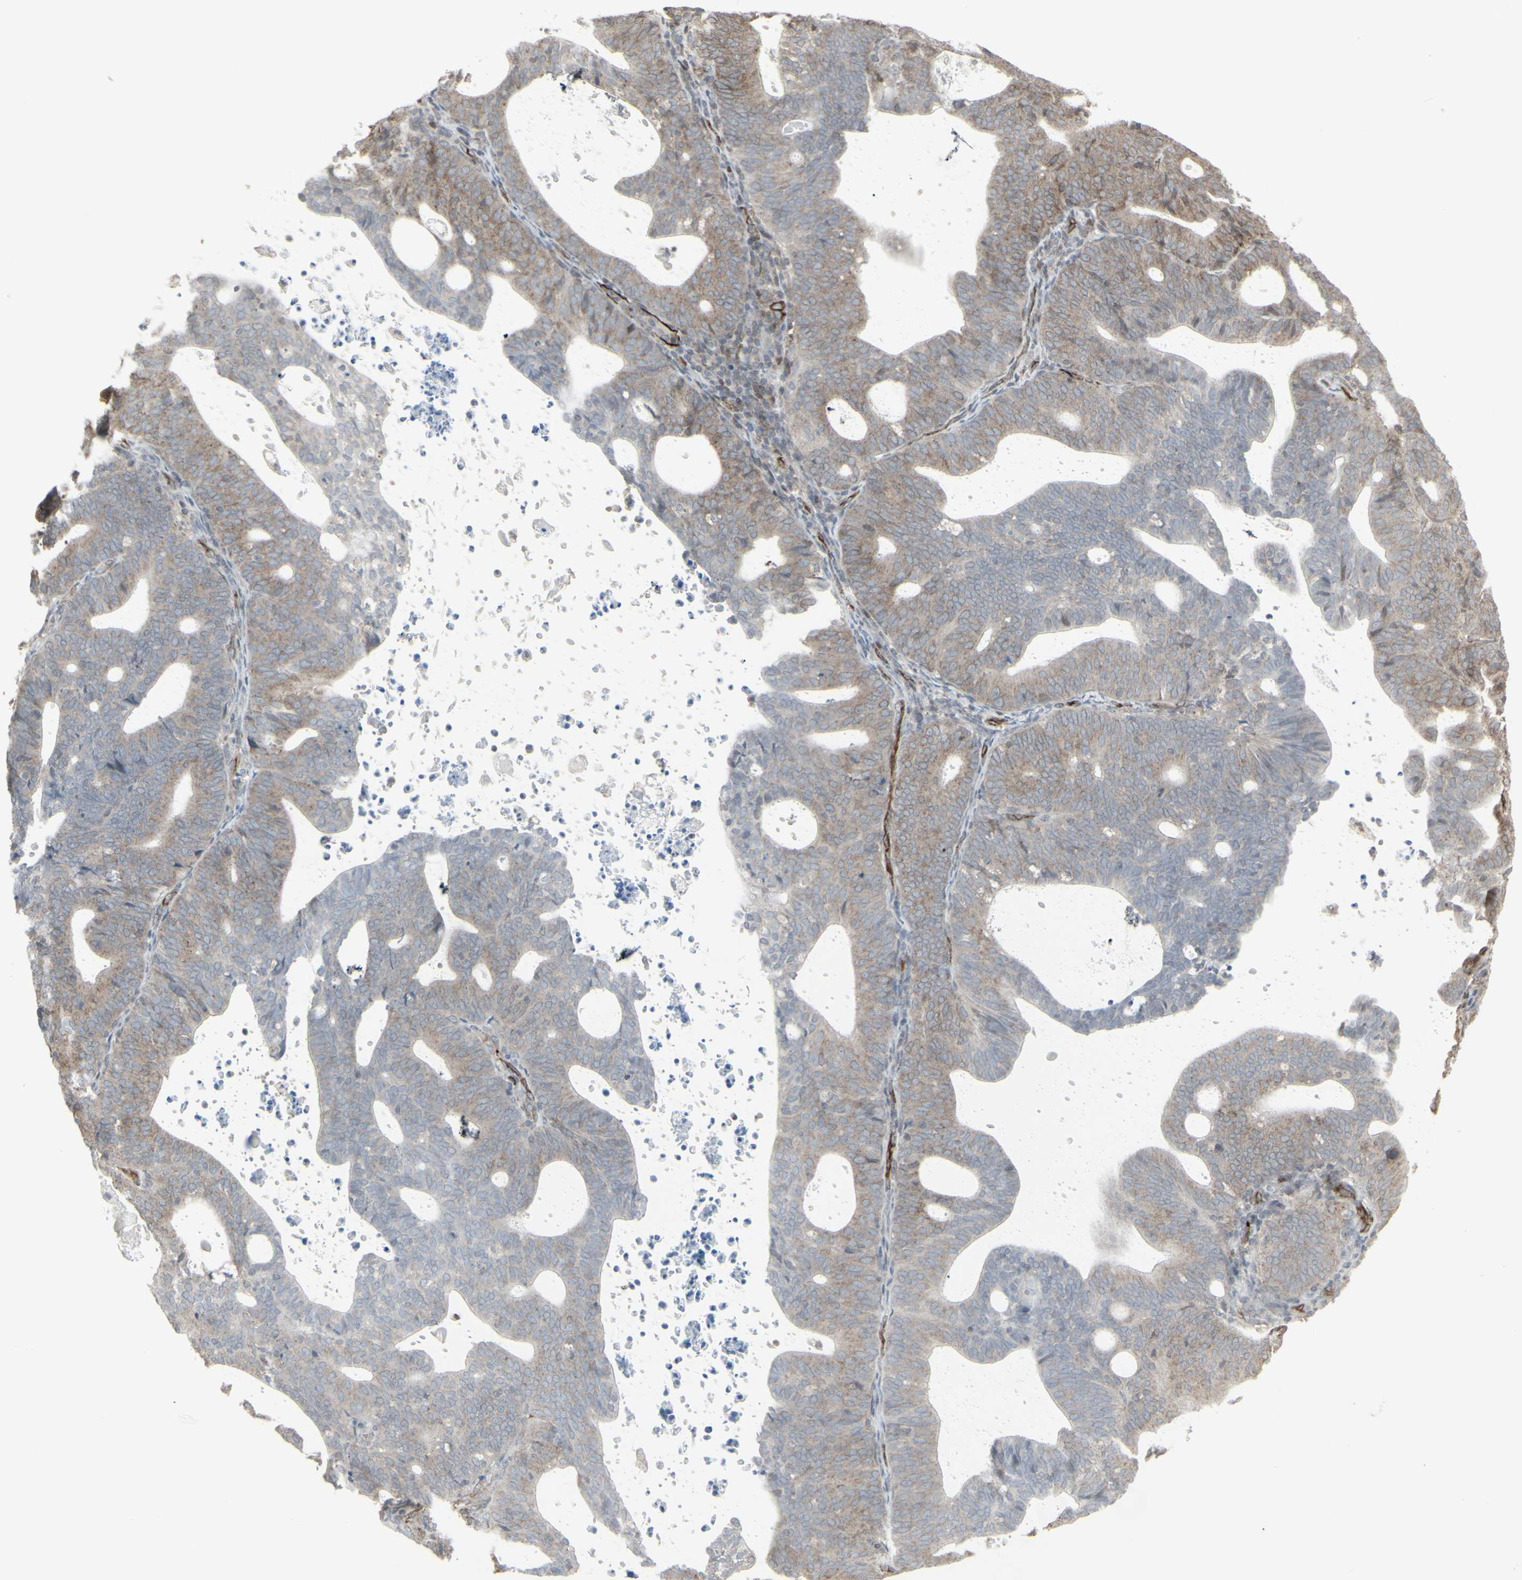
{"staining": {"intensity": "weak", "quantity": ">75%", "location": "cytoplasmic/membranous"}, "tissue": "endometrial cancer", "cell_type": "Tumor cells", "image_type": "cancer", "snomed": [{"axis": "morphology", "description": "Adenocarcinoma, NOS"}, {"axis": "topography", "description": "Uterus"}], "caption": "Immunohistochemical staining of human endometrial cancer displays low levels of weak cytoplasmic/membranous protein positivity in approximately >75% of tumor cells. The protein of interest is stained brown, and the nuclei are stained in blue (DAB IHC with brightfield microscopy, high magnification).", "gene": "DTX3L", "patient": {"sex": "female", "age": 83}}